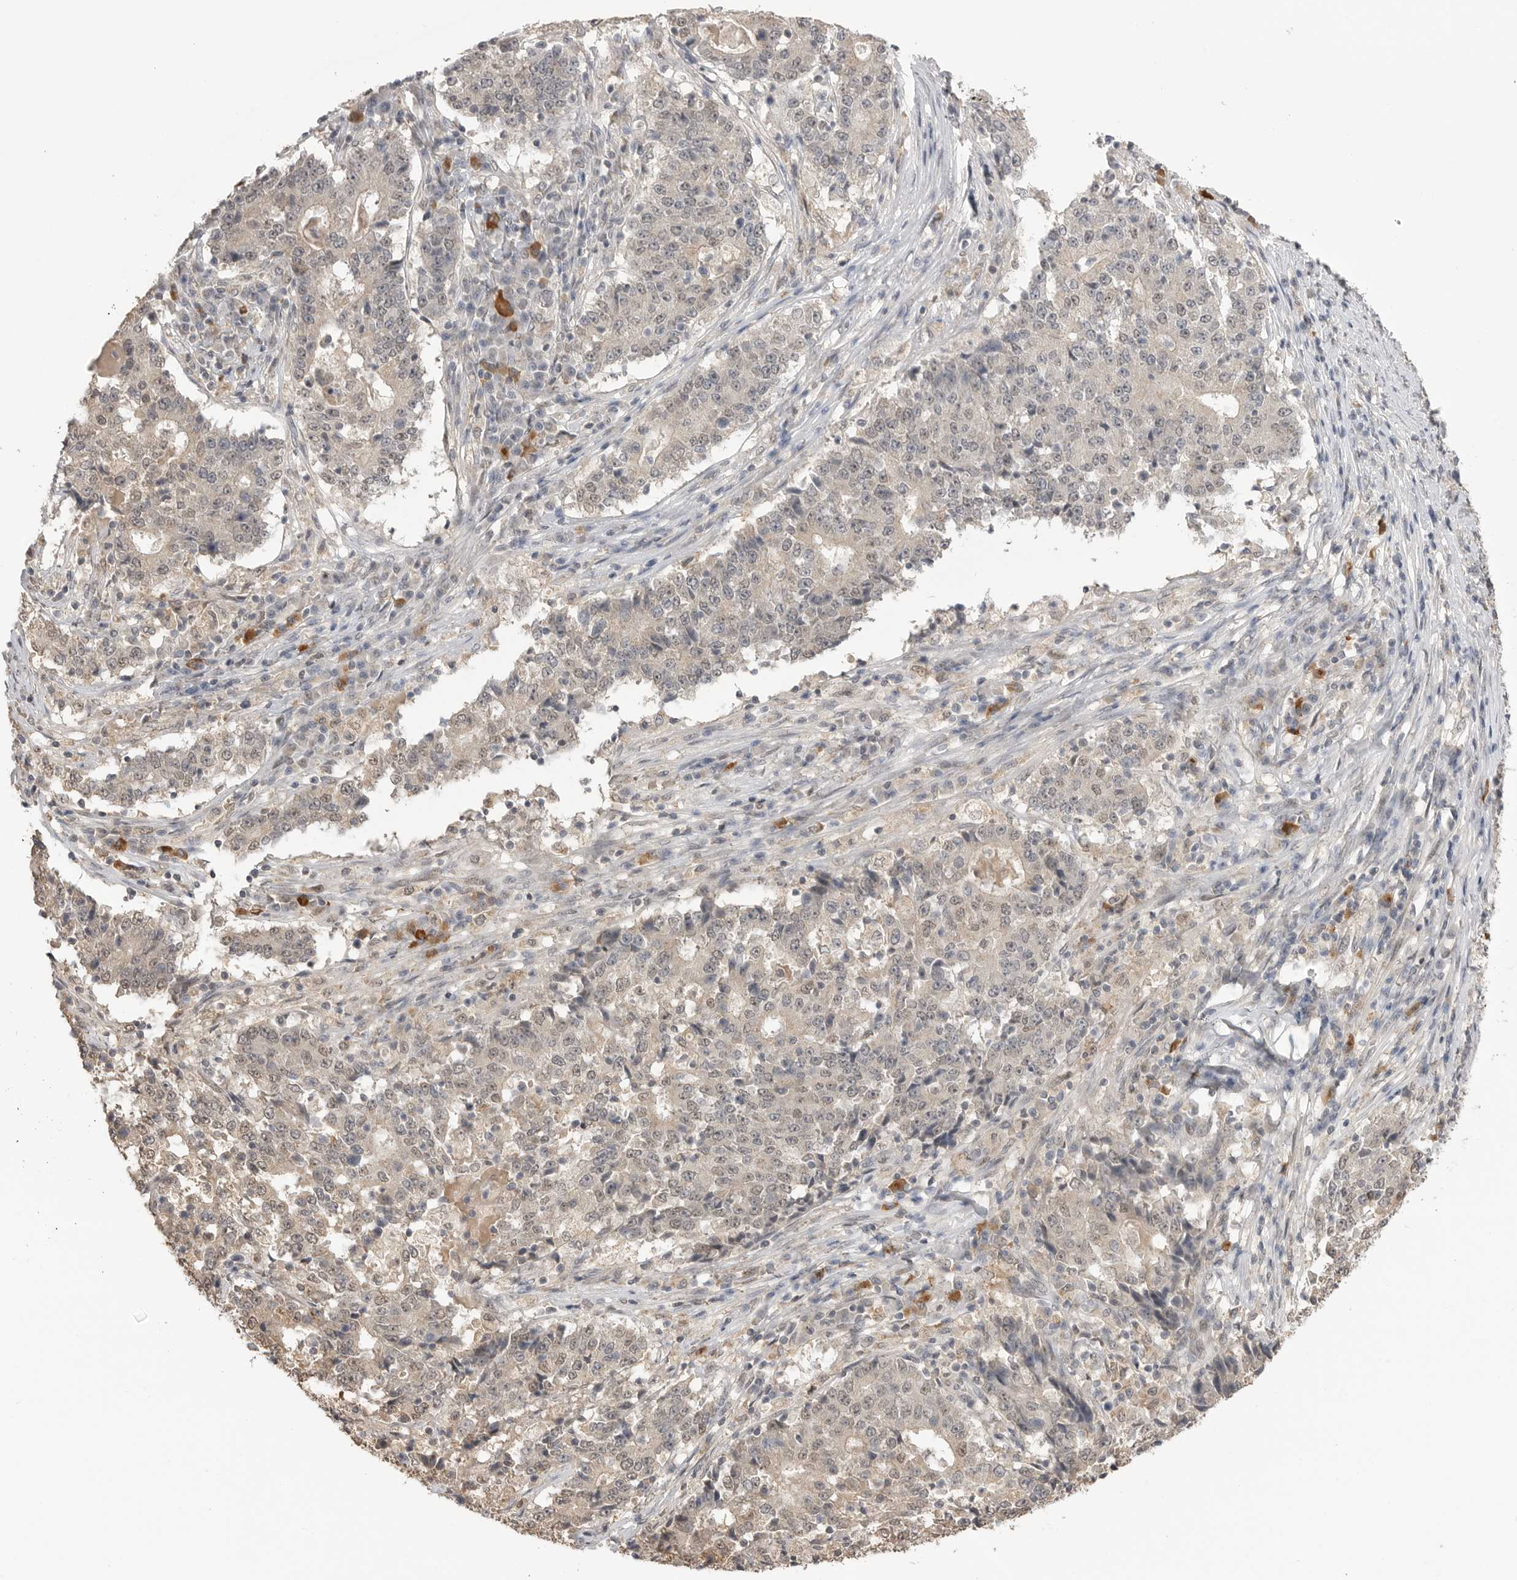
{"staining": {"intensity": "weak", "quantity": "<25%", "location": "nuclear"}, "tissue": "stomach cancer", "cell_type": "Tumor cells", "image_type": "cancer", "snomed": [{"axis": "morphology", "description": "Adenocarcinoma, NOS"}, {"axis": "topography", "description": "Stomach"}], "caption": "Stomach adenocarcinoma was stained to show a protein in brown. There is no significant expression in tumor cells. (Immunohistochemistry, brightfield microscopy, high magnification).", "gene": "ASPSCR1", "patient": {"sex": "male", "age": 59}}